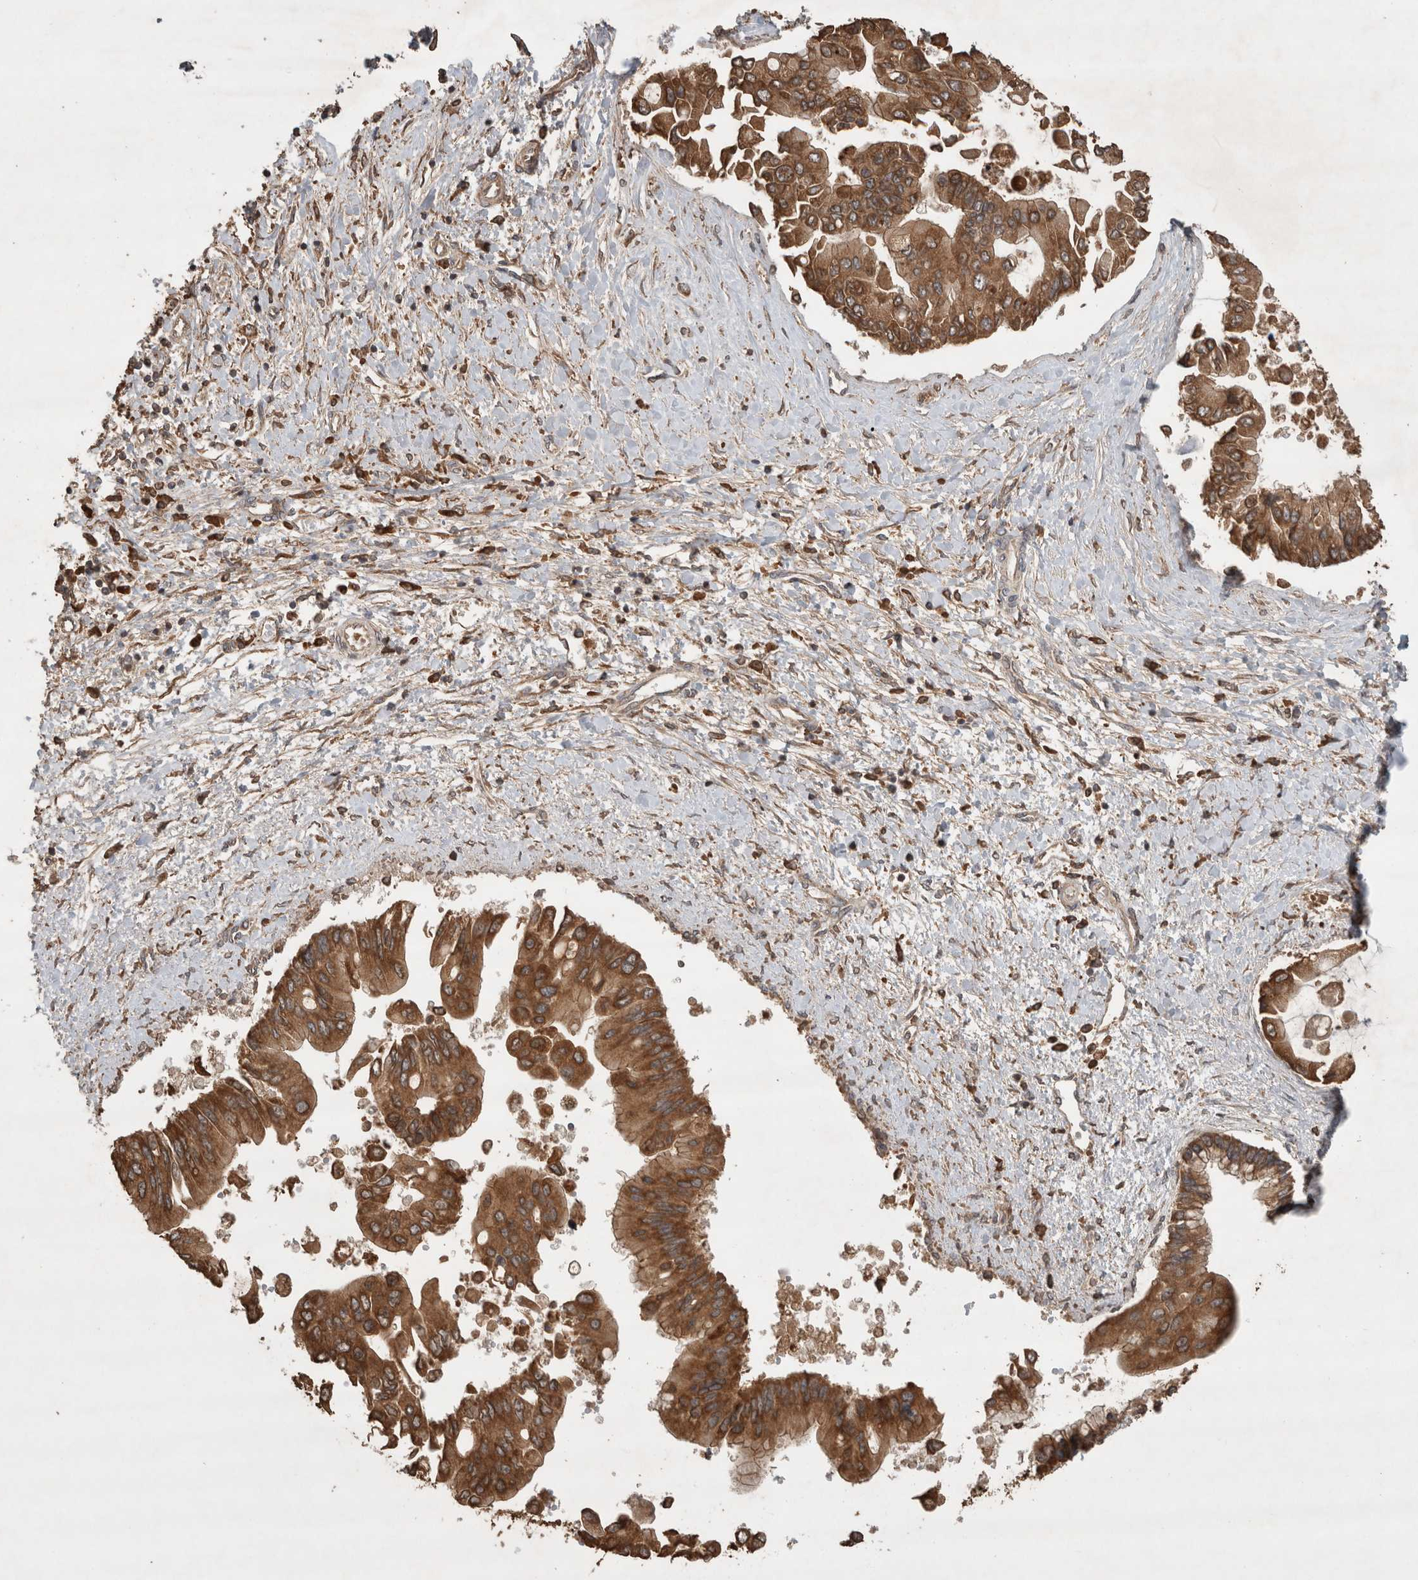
{"staining": {"intensity": "strong", "quantity": ">75%", "location": "cytoplasmic/membranous"}, "tissue": "liver cancer", "cell_type": "Tumor cells", "image_type": "cancer", "snomed": [{"axis": "morphology", "description": "Cholangiocarcinoma"}, {"axis": "topography", "description": "Liver"}], "caption": "The immunohistochemical stain labels strong cytoplasmic/membranous expression in tumor cells of cholangiocarcinoma (liver) tissue.", "gene": "OTUD7B", "patient": {"sex": "male", "age": 50}}